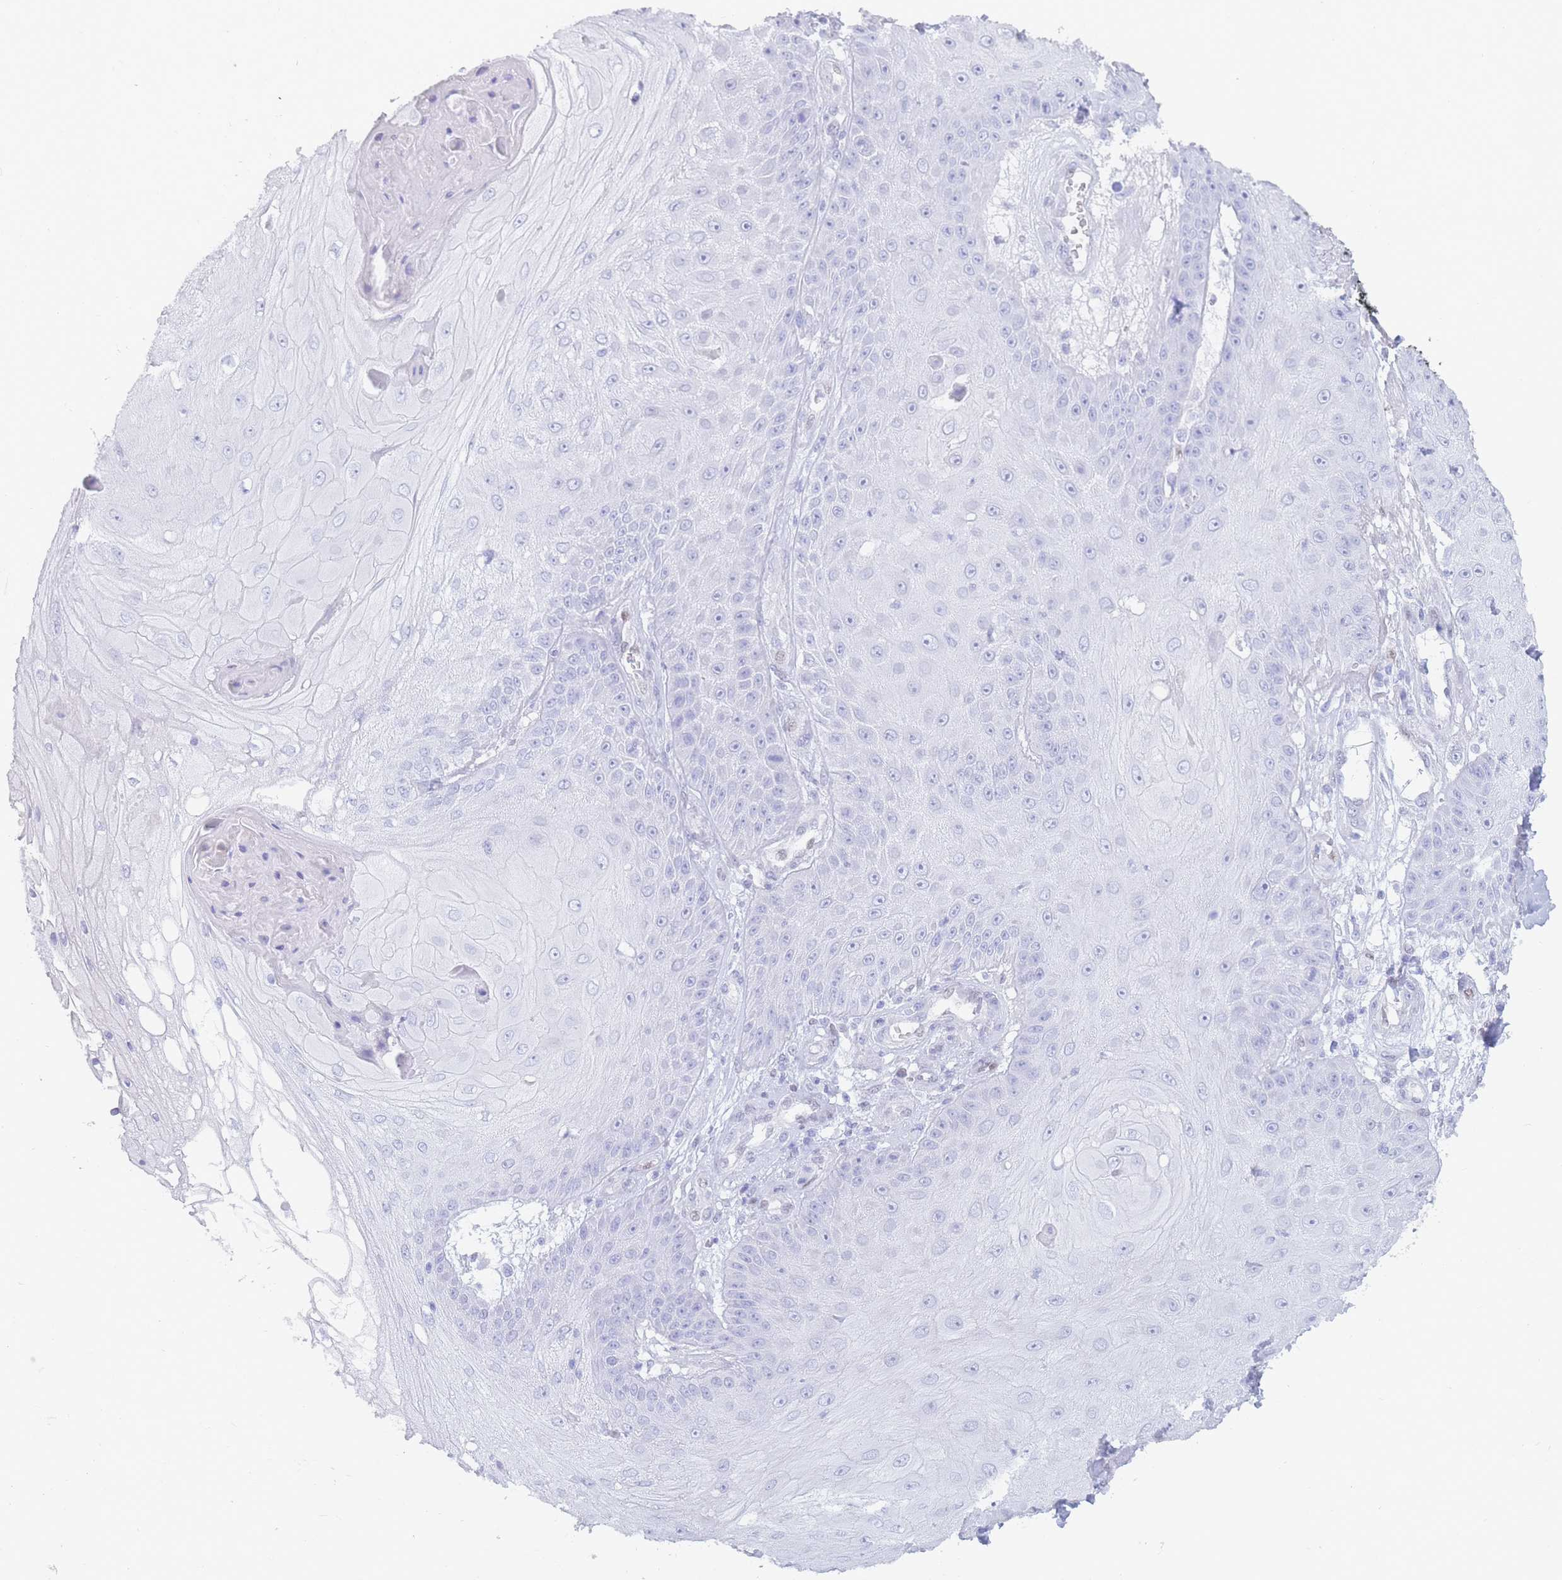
{"staining": {"intensity": "negative", "quantity": "none", "location": "none"}, "tissue": "skin cancer", "cell_type": "Tumor cells", "image_type": "cancer", "snomed": [{"axis": "morphology", "description": "Squamous cell carcinoma, NOS"}, {"axis": "topography", "description": "Skin"}], "caption": "There is no significant staining in tumor cells of skin cancer (squamous cell carcinoma).", "gene": "PSMB5", "patient": {"sex": "male", "age": 70}}